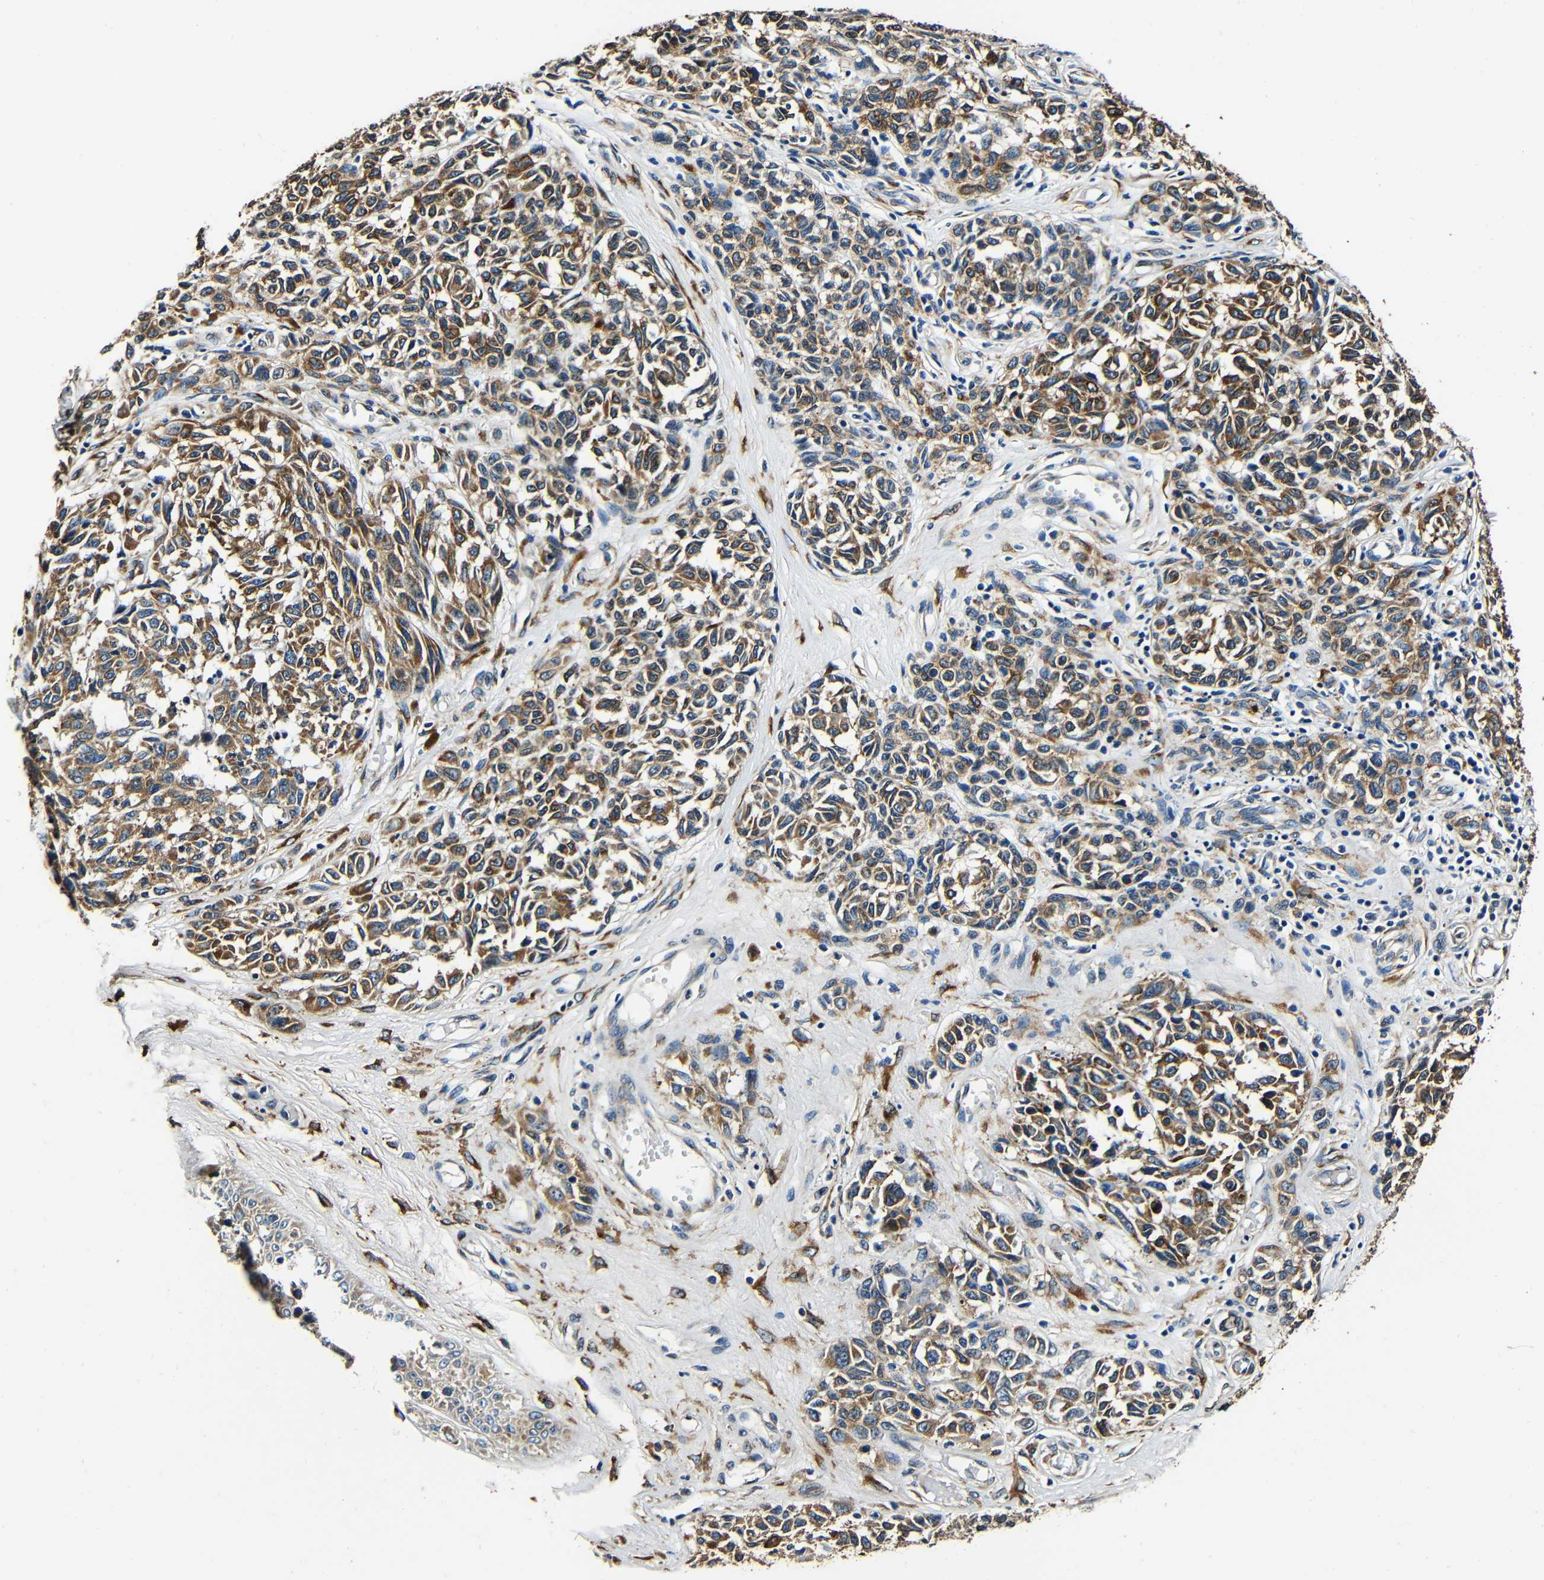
{"staining": {"intensity": "moderate", "quantity": ">75%", "location": "cytoplasmic/membranous"}, "tissue": "melanoma", "cell_type": "Tumor cells", "image_type": "cancer", "snomed": [{"axis": "morphology", "description": "Malignant melanoma, NOS"}, {"axis": "topography", "description": "Skin"}], "caption": "Immunohistochemistry photomicrograph of human melanoma stained for a protein (brown), which shows medium levels of moderate cytoplasmic/membranous positivity in about >75% of tumor cells.", "gene": "RRBP1", "patient": {"sex": "female", "age": 64}}